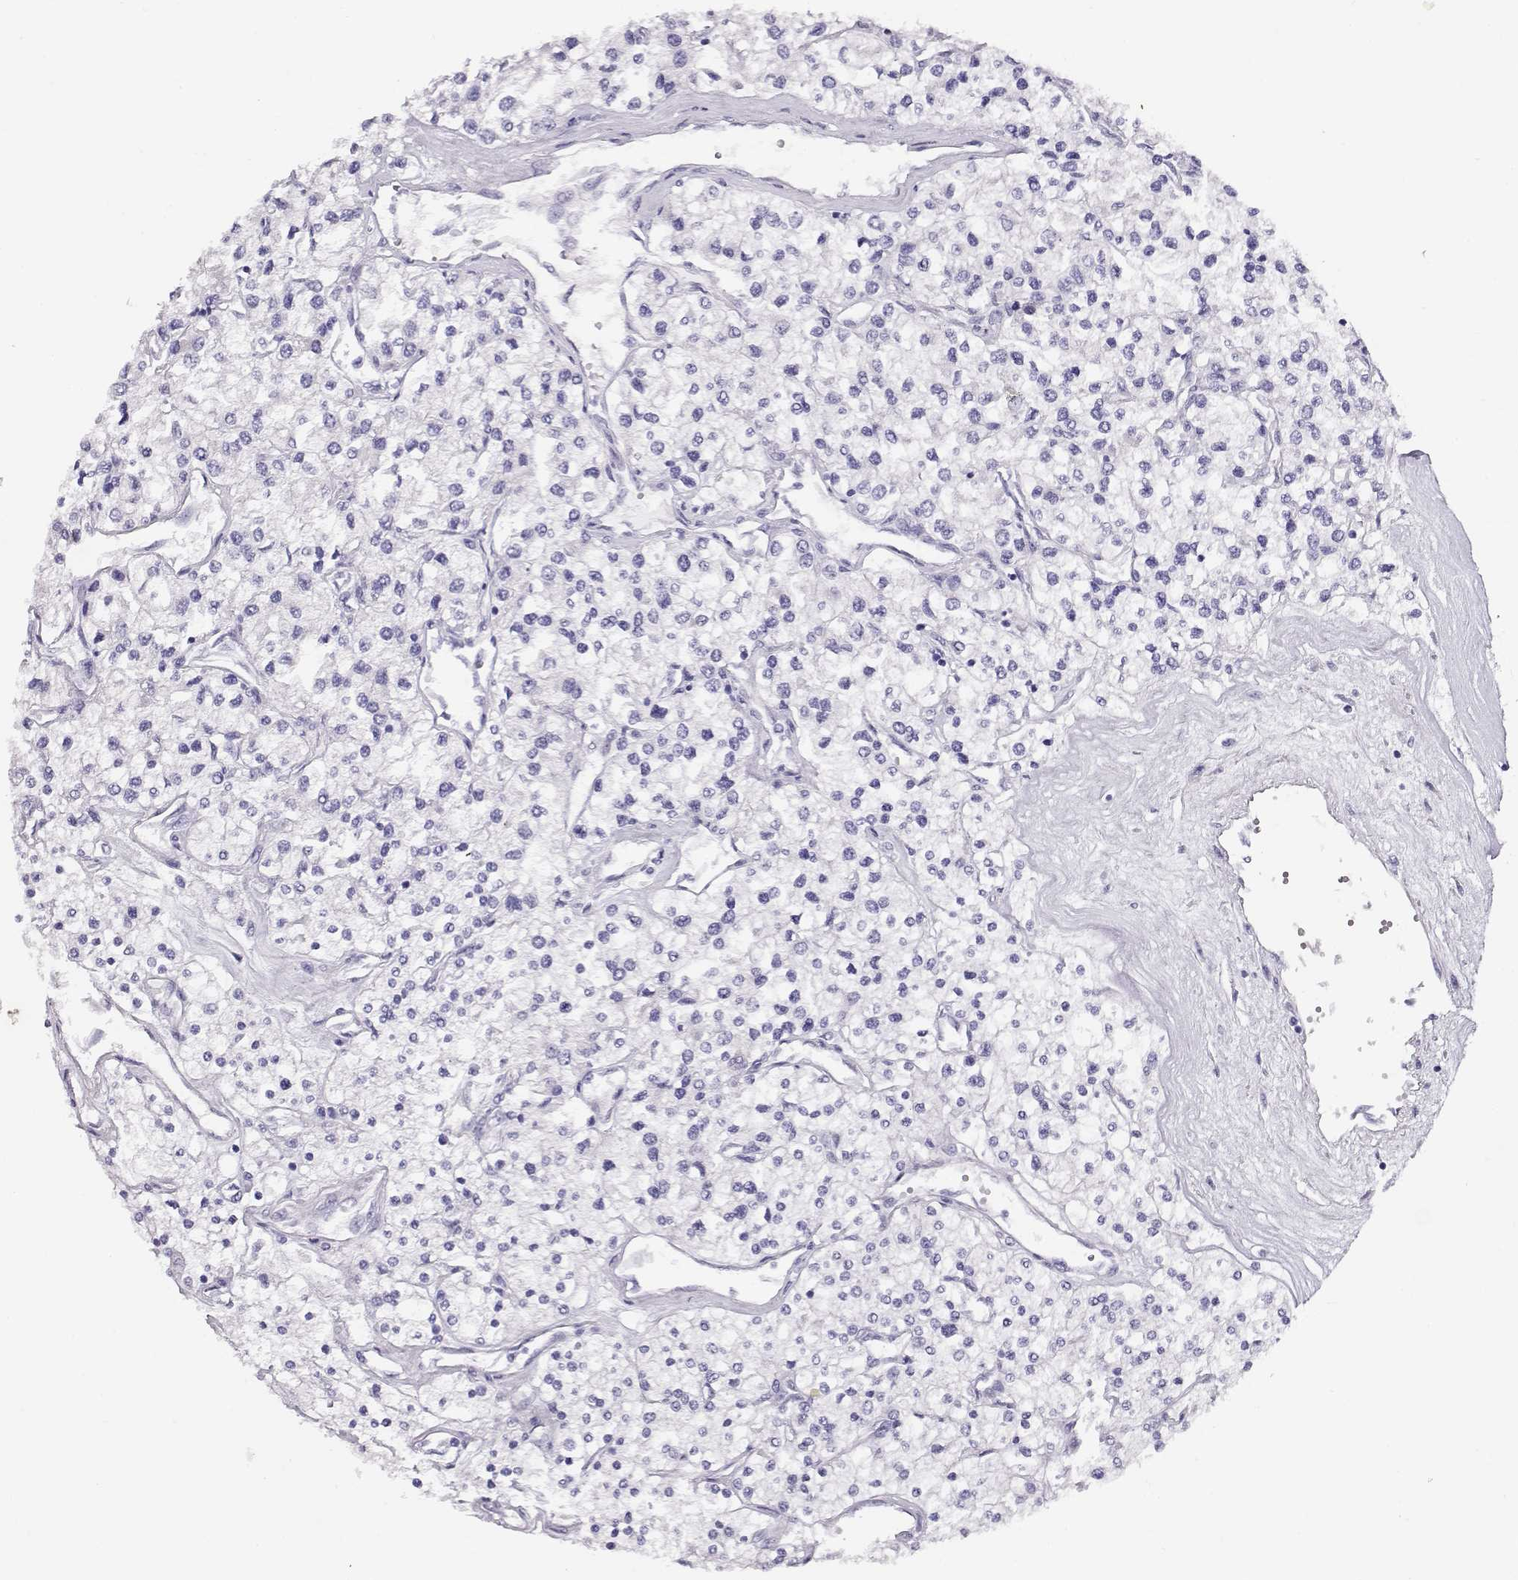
{"staining": {"intensity": "negative", "quantity": "none", "location": "none"}, "tissue": "renal cancer", "cell_type": "Tumor cells", "image_type": "cancer", "snomed": [{"axis": "morphology", "description": "Adenocarcinoma, NOS"}, {"axis": "topography", "description": "Kidney"}], "caption": "DAB immunohistochemical staining of human adenocarcinoma (renal) demonstrates no significant positivity in tumor cells.", "gene": "CRX", "patient": {"sex": "male", "age": 80}}